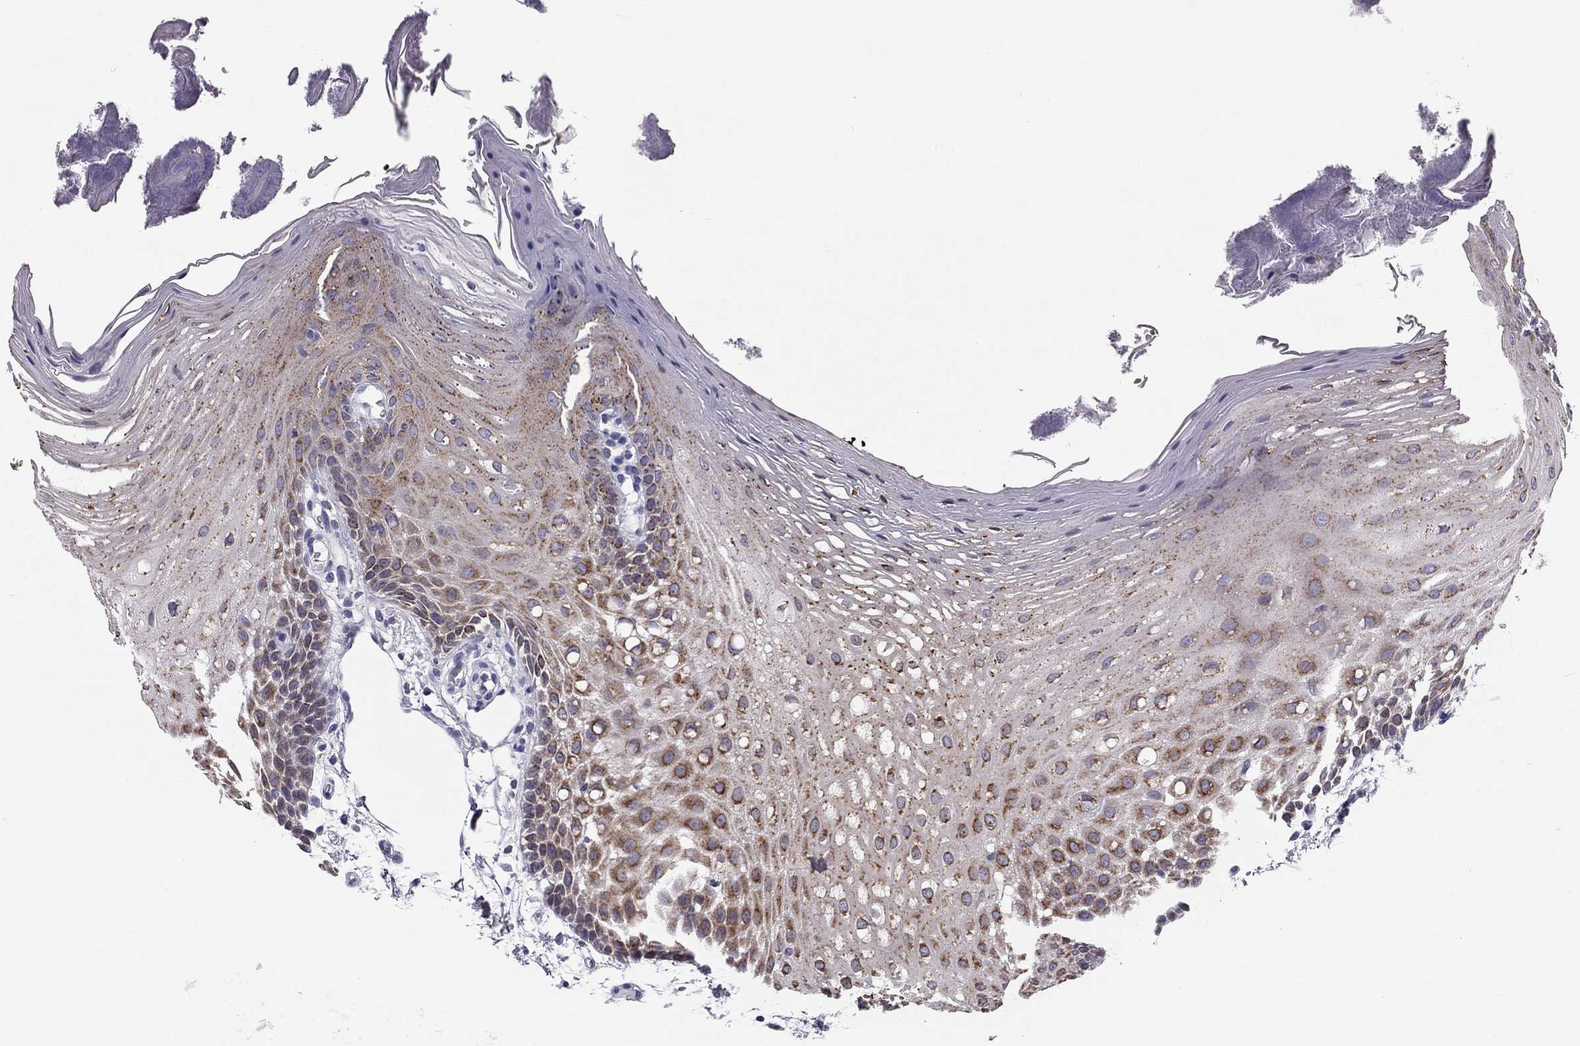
{"staining": {"intensity": "strong", "quantity": "25%-75%", "location": "cytoplasmic/membranous"}, "tissue": "oral mucosa", "cell_type": "Squamous epithelial cells", "image_type": "normal", "snomed": [{"axis": "morphology", "description": "Normal tissue, NOS"}, {"axis": "morphology", "description": "Squamous cell carcinoma, NOS"}, {"axis": "topography", "description": "Oral tissue"}, {"axis": "topography", "description": "Head-Neck"}], "caption": "Immunohistochemical staining of normal human oral mucosa demonstrates 25%-75% levels of strong cytoplasmic/membranous protein positivity in approximately 25%-75% of squamous epithelial cells.", "gene": "TMED3", "patient": {"sex": "male", "age": 69}}